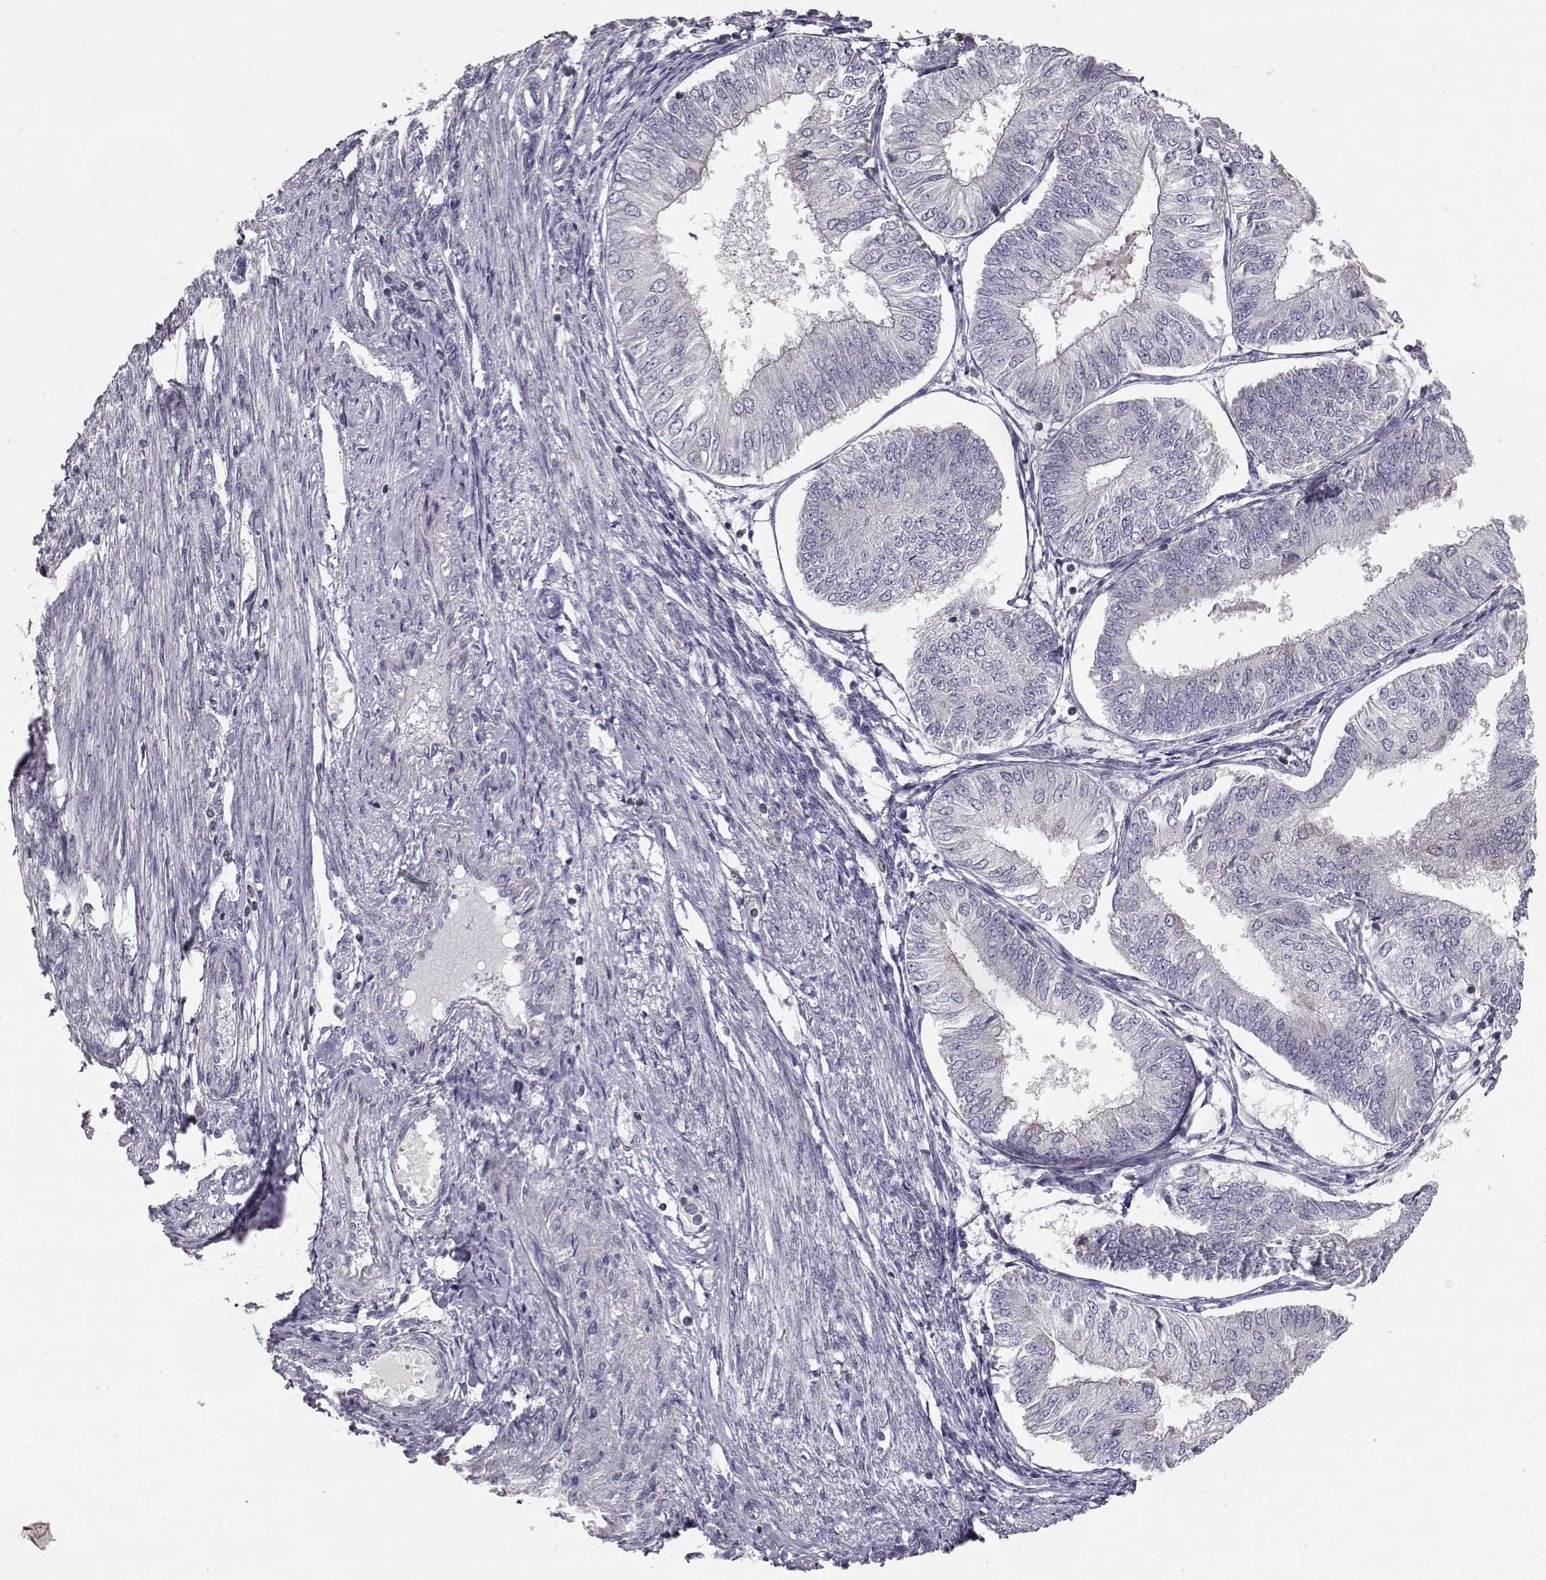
{"staining": {"intensity": "negative", "quantity": "none", "location": "none"}, "tissue": "endometrial cancer", "cell_type": "Tumor cells", "image_type": "cancer", "snomed": [{"axis": "morphology", "description": "Adenocarcinoma, NOS"}, {"axis": "topography", "description": "Endometrium"}], "caption": "IHC of human endometrial adenocarcinoma exhibits no expression in tumor cells. (DAB immunohistochemistry (IHC) with hematoxylin counter stain).", "gene": "GRAP2", "patient": {"sex": "female", "age": 58}}